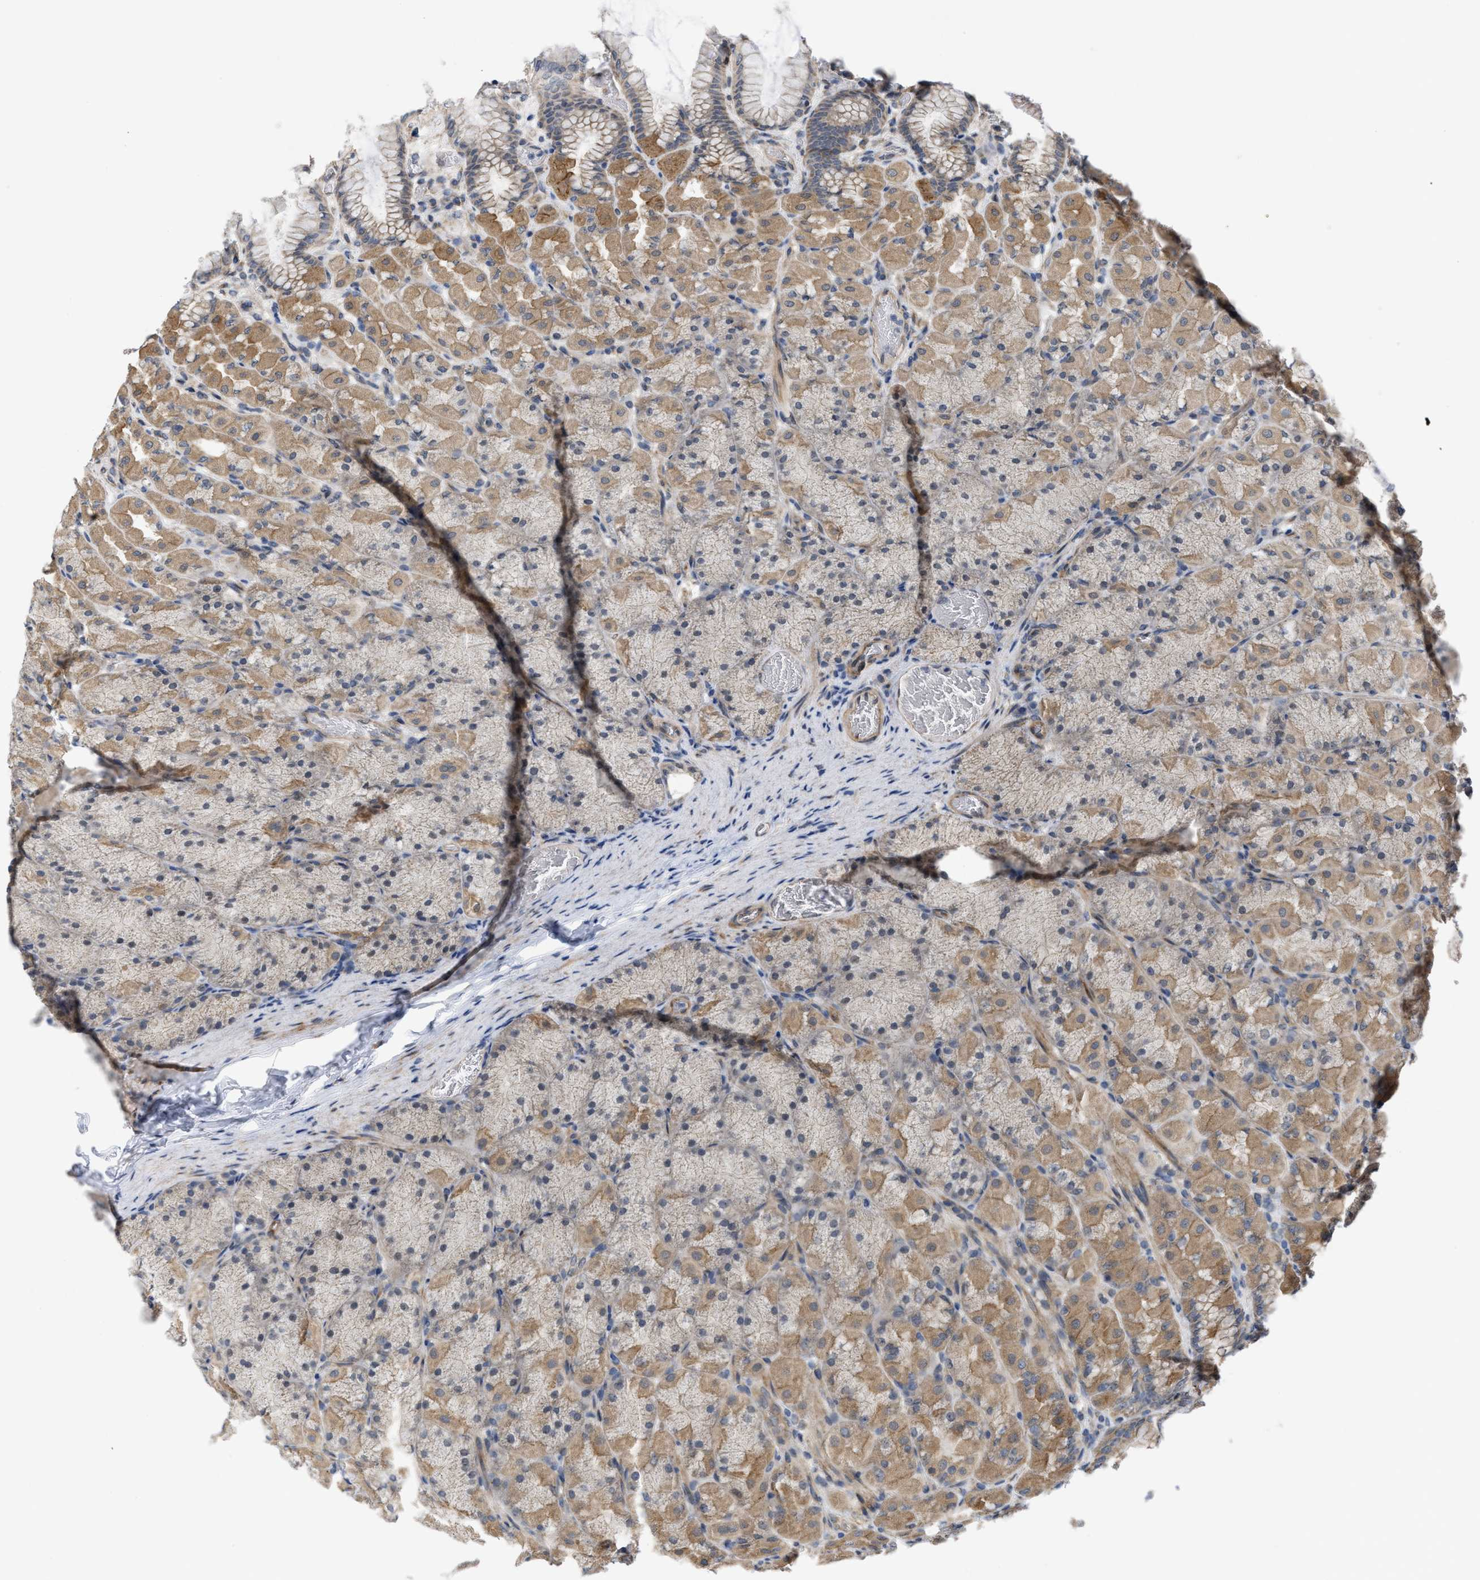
{"staining": {"intensity": "moderate", "quantity": "25%-75%", "location": "cytoplasmic/membranous"}, "tissue": "stomach", "cell_type": "Glandular cells", "image_type": "normal", "snomed": [{"axis": "morphology", "description": "Normal tissue, NOS"}, {"axis": "topography", "description": "Stomach, upper"}], "caption": "Brown immunohistochemical staining in normal stomach demonstrates moderate cytoplasmic/membranous staining in about 25%-75% of glandular cells. The staining was performed using DAB (3,3'-diaminobenzidine), with brown indicating positive protein expression. Nuclei are stained blue with hematoxylin.", "gene": "EOGT", "patient": {"sex": "female", "age": 56}}